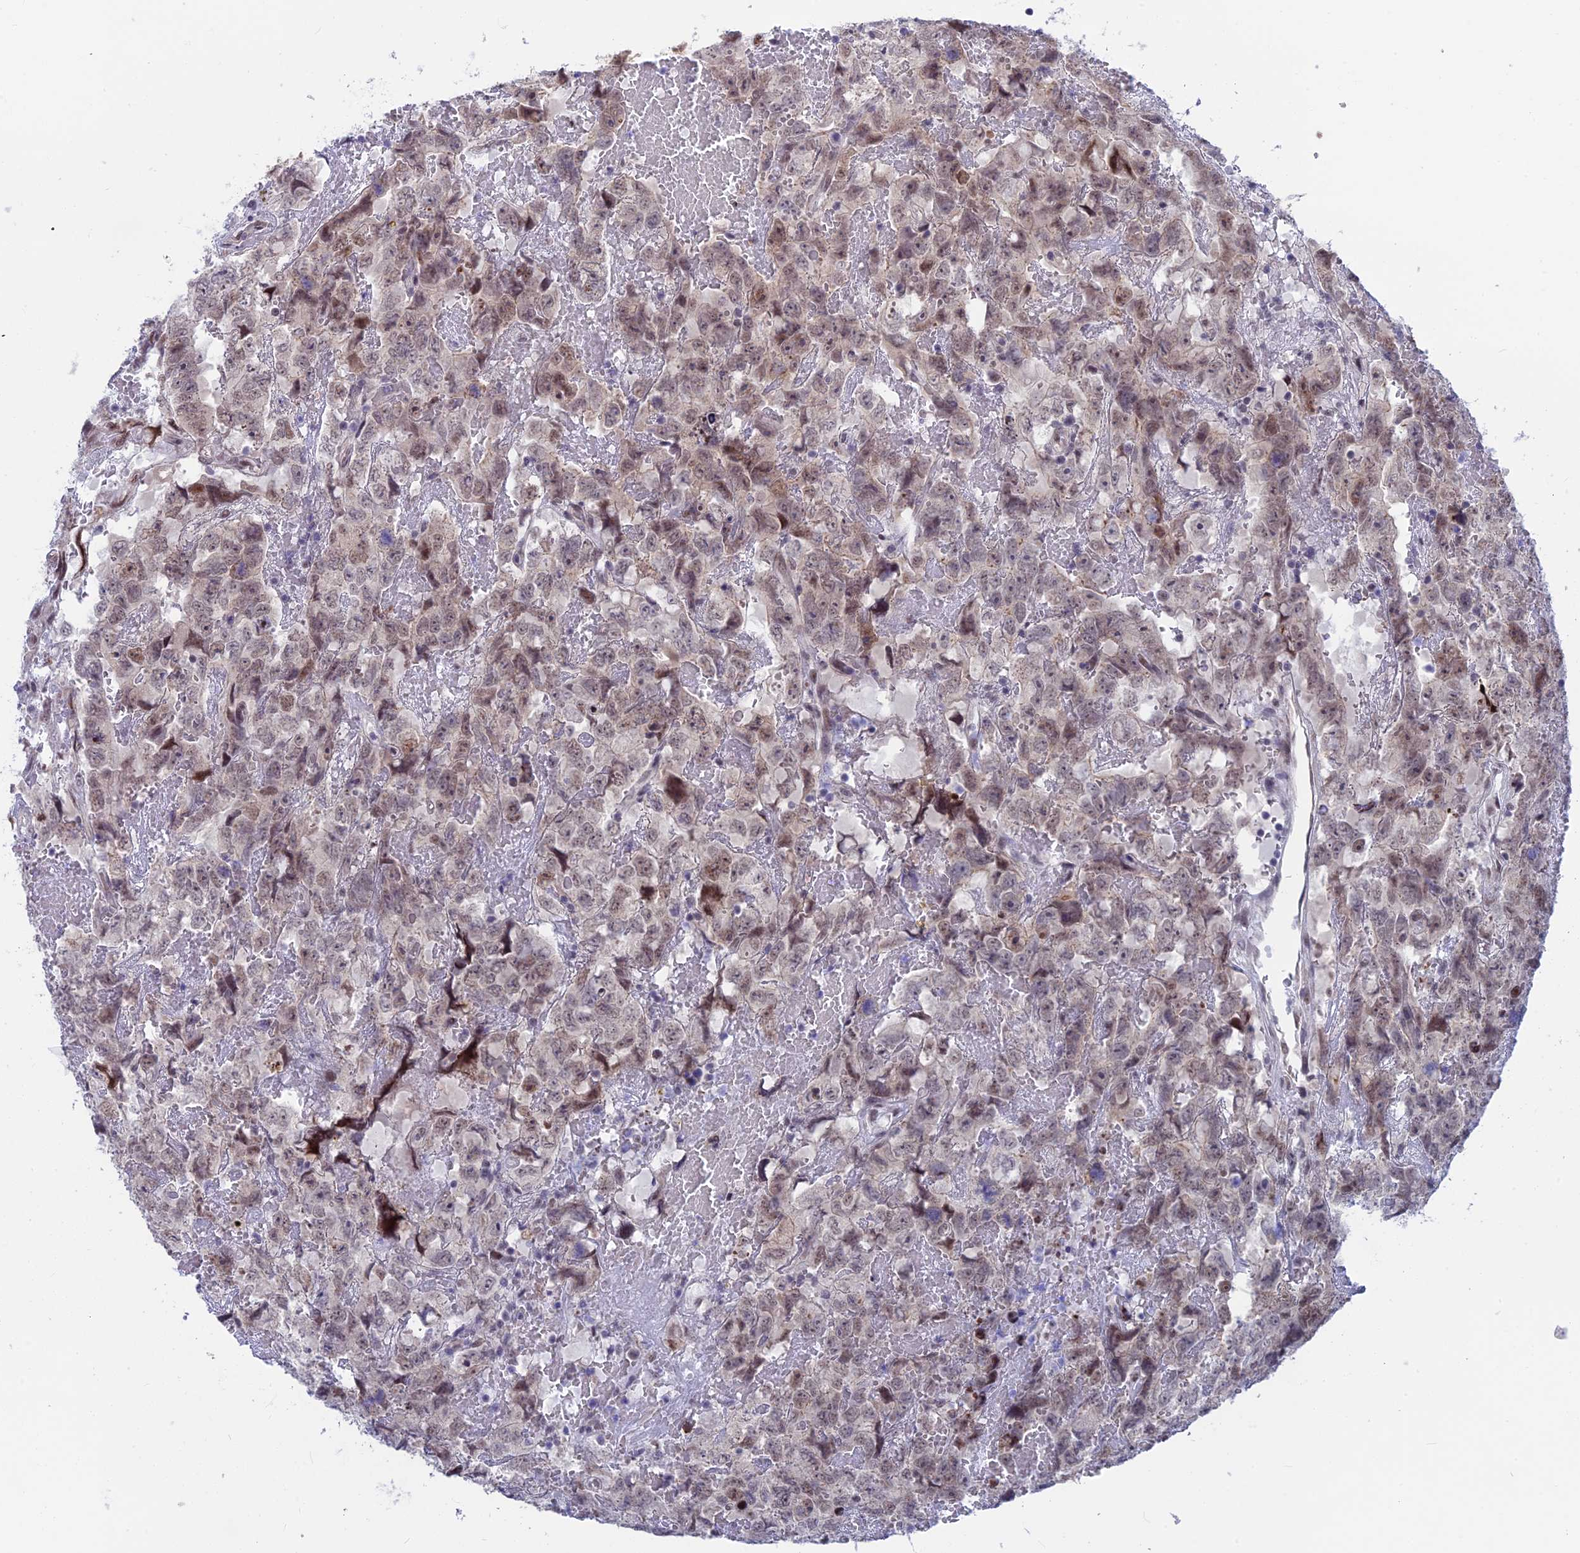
{"staining": {"intensity": "moderate", "quantity": ">75%", "location": "nuclear"}, "tissue": "testis cancer", "cell_type": "Tumor cells", "image_type": "cancer", "snomed": [{"axis": "morphology", "description": "Carcinoma, Embryonal, NOS"}, {"axis": "topography", "description": "Testis"}], "caption": "Immunohistochemistry (IHC) (DAB (3,3'-diaminobenzidine)) staining of testis embryonal carcinoma shows moderate nuclear protein positivity in approximately >75% of tumor cells. The staining was performed using DAB to visualize the protein expression in brown, while the nuclei were stained in blue with hematoxylin (Magnification: 20x).", "gene": "SRSF5", "patient": {"sex": "male", "age": 45}}